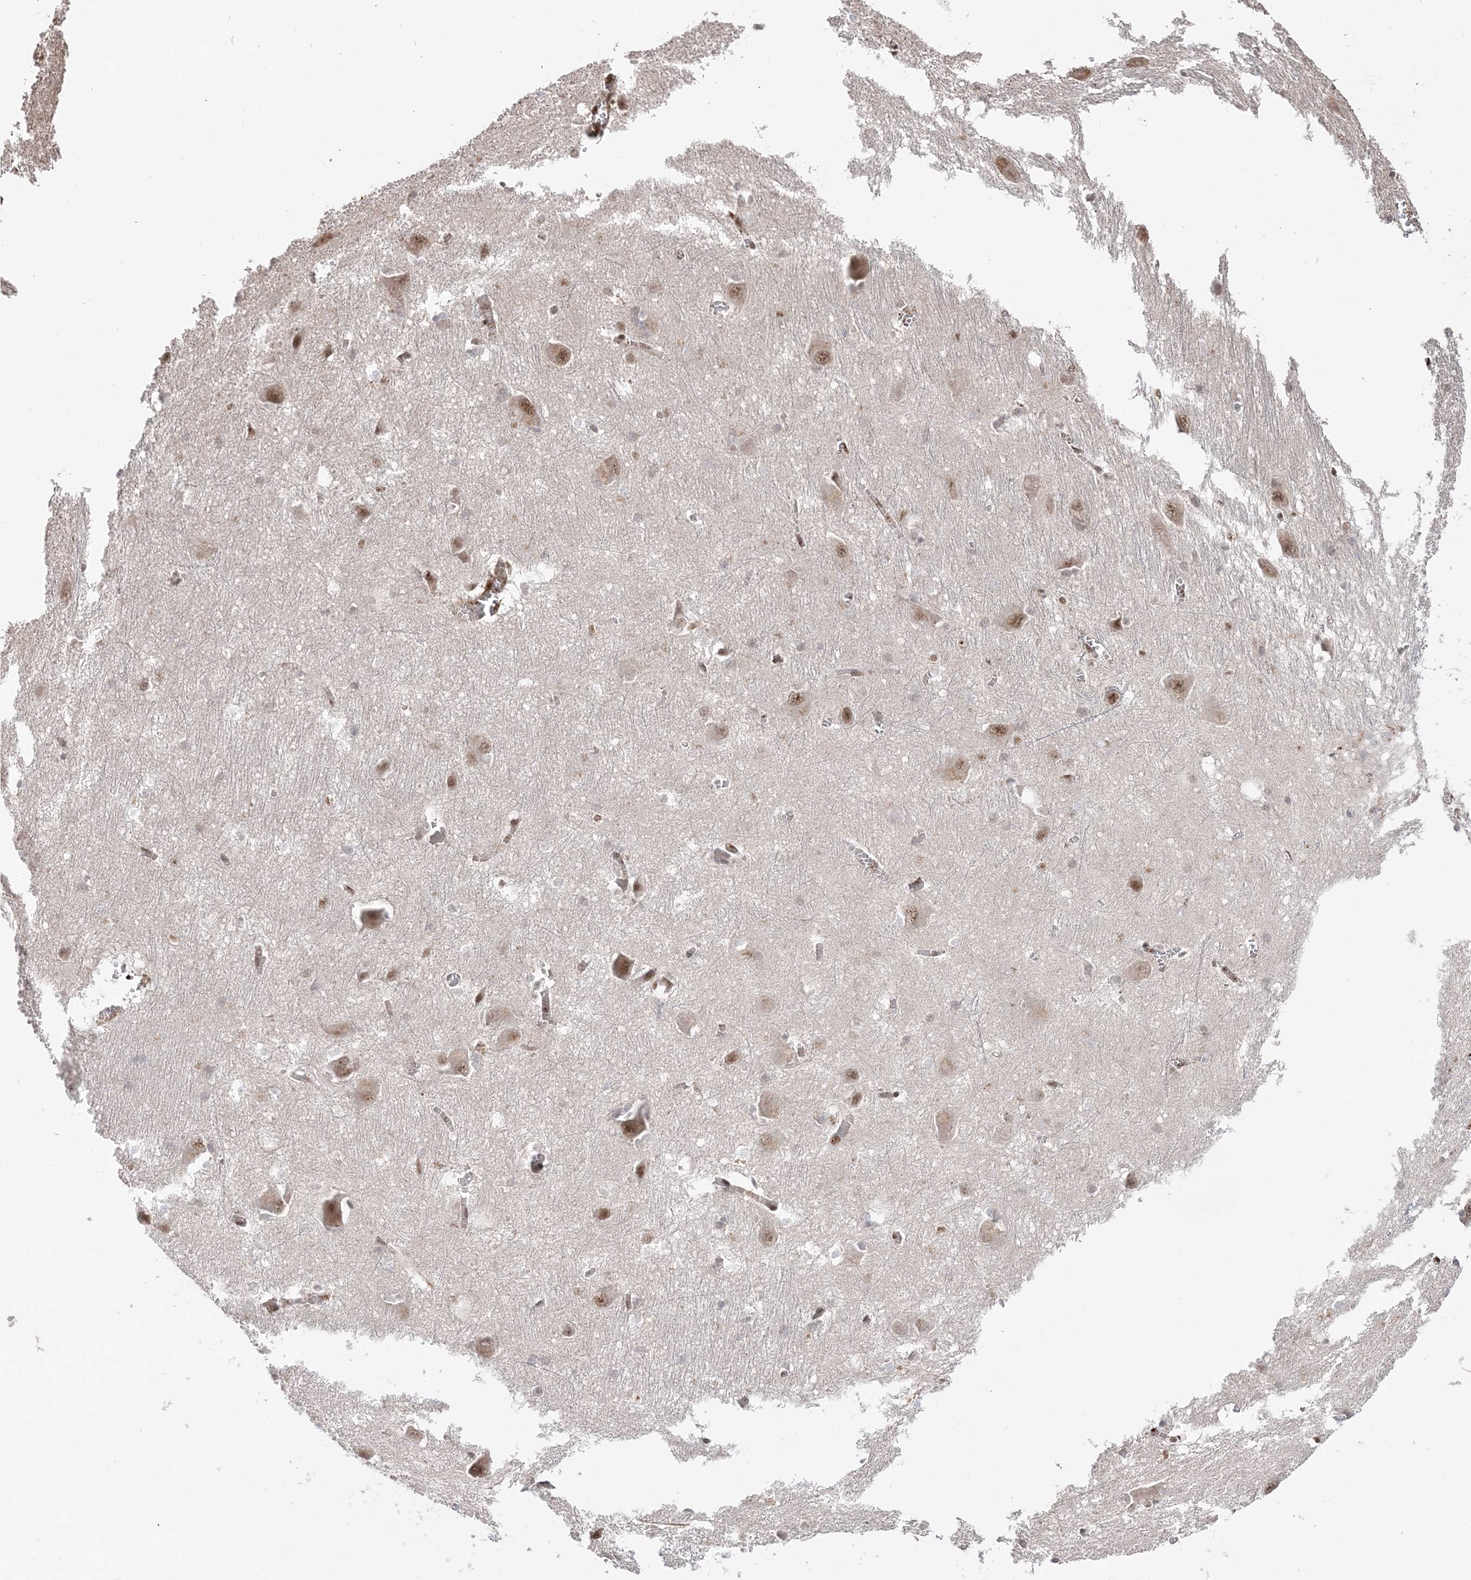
{"staining": {"intensity": "moderate", "quantity": "<25%", "location": "nuclear"}, "tissue": "caudate", "cell_type": "Glial cells", "image_type": "normal", "snomed": [{"axis": "morphology", "description": "Normal tissue, NOS"}, {"axis": "topography", "description": "Lateral ventricle wall"}], "caption": "An image of human caudate stained for a protein reveals moderate nuclear brown staining in glial cells.", "gene": "RBM17", "patient": {"sex": "male", "age": 37}}